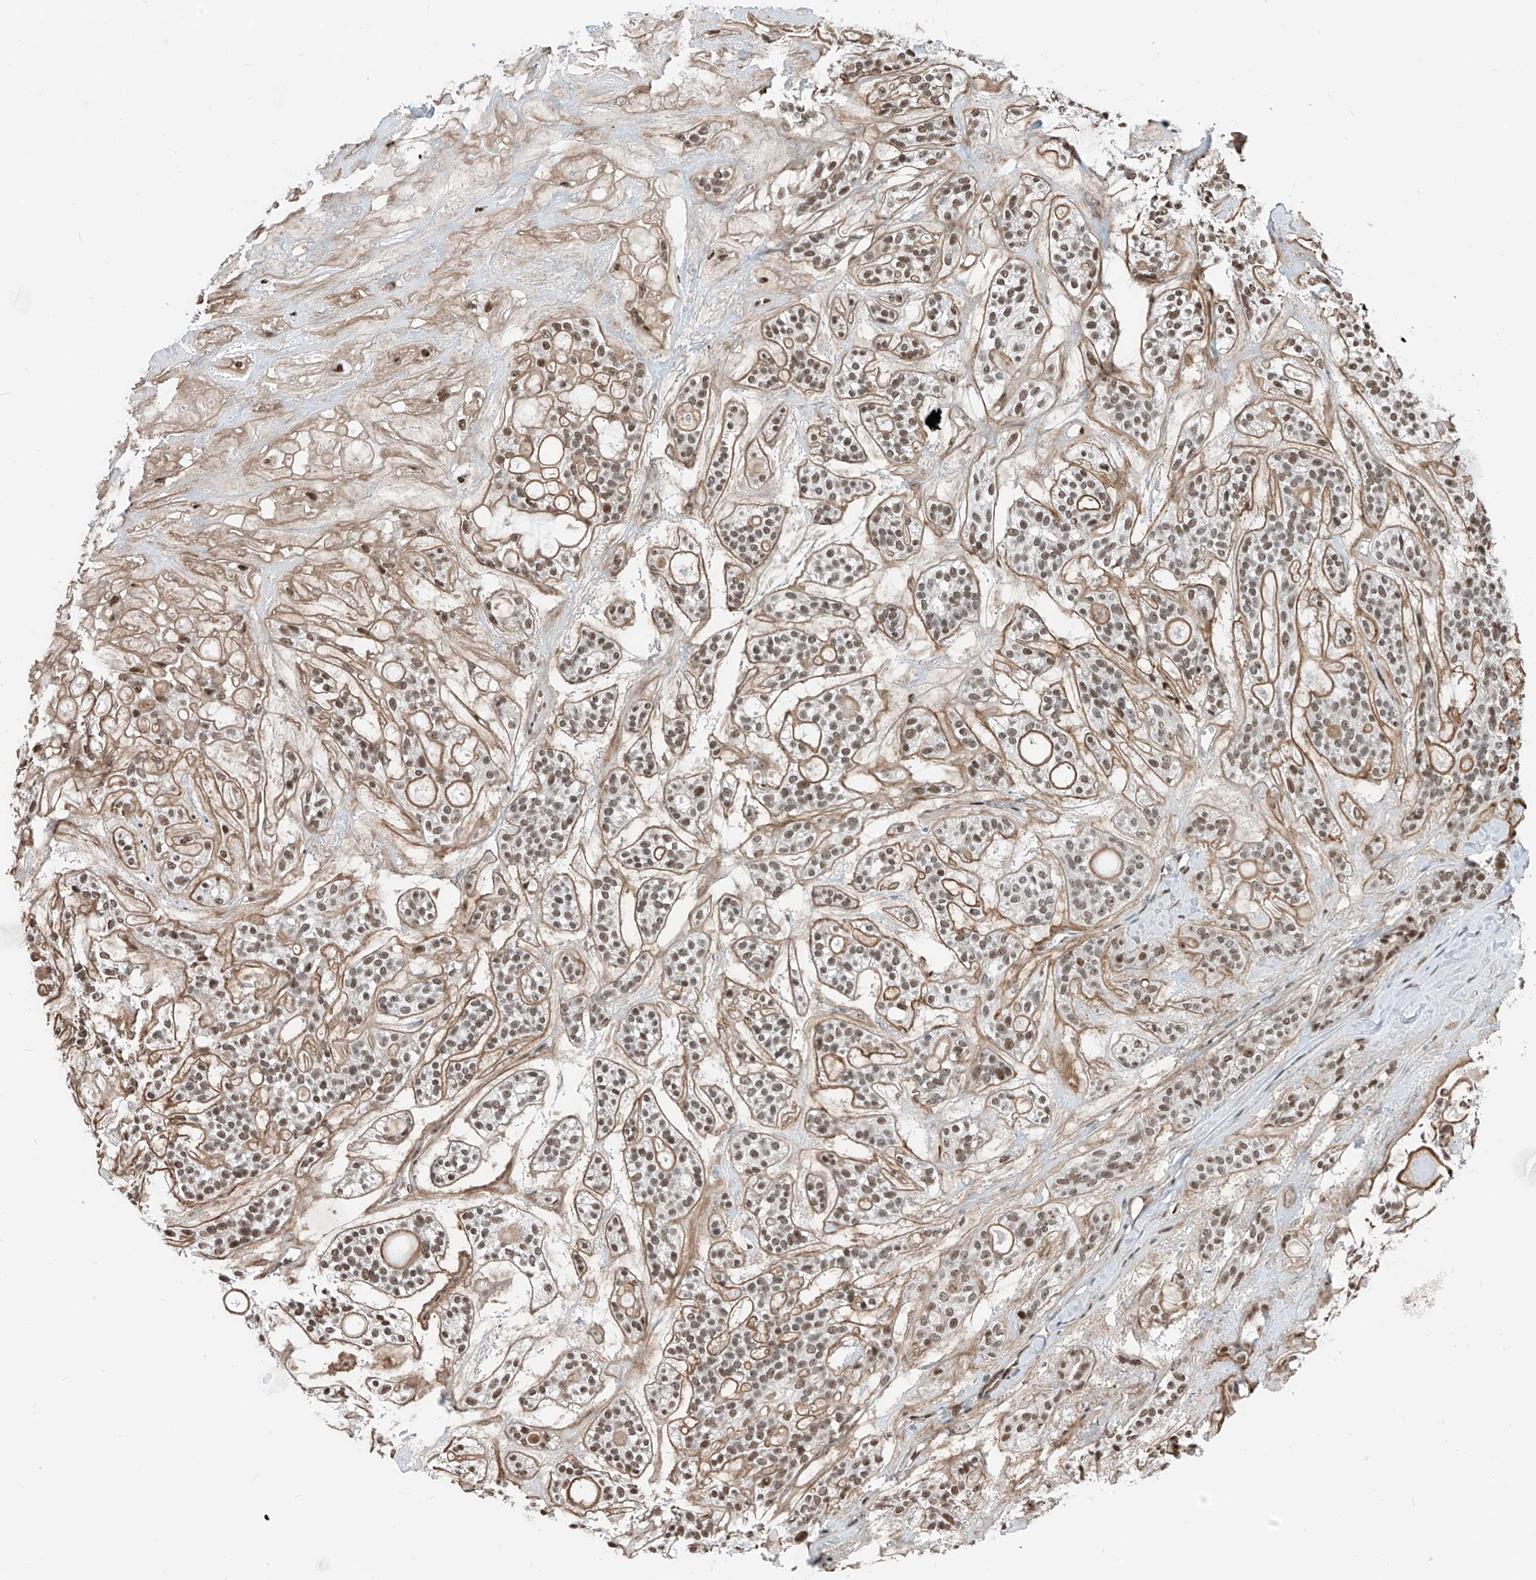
{"staining": {"intensity": "moderate", "quantity": ">75%", "location": "nuclear"}, "tissue": "head and neck cancer", "cell_type": "Tumor cells", "image_type": "cancer", "snomed": [{"axis": "morphology", "description": "Adenocarcinoma, NOS"}, {"axis": "topography", "description": "Head-Neck"}], "caption": "Human head and neck cancer stained for a protein (brown) demonstrates moderate nuclear positive expression in approximately >75% of tumor cells.", "gene": "RBP7", "patient": {"sex": "male", "age": 66}}